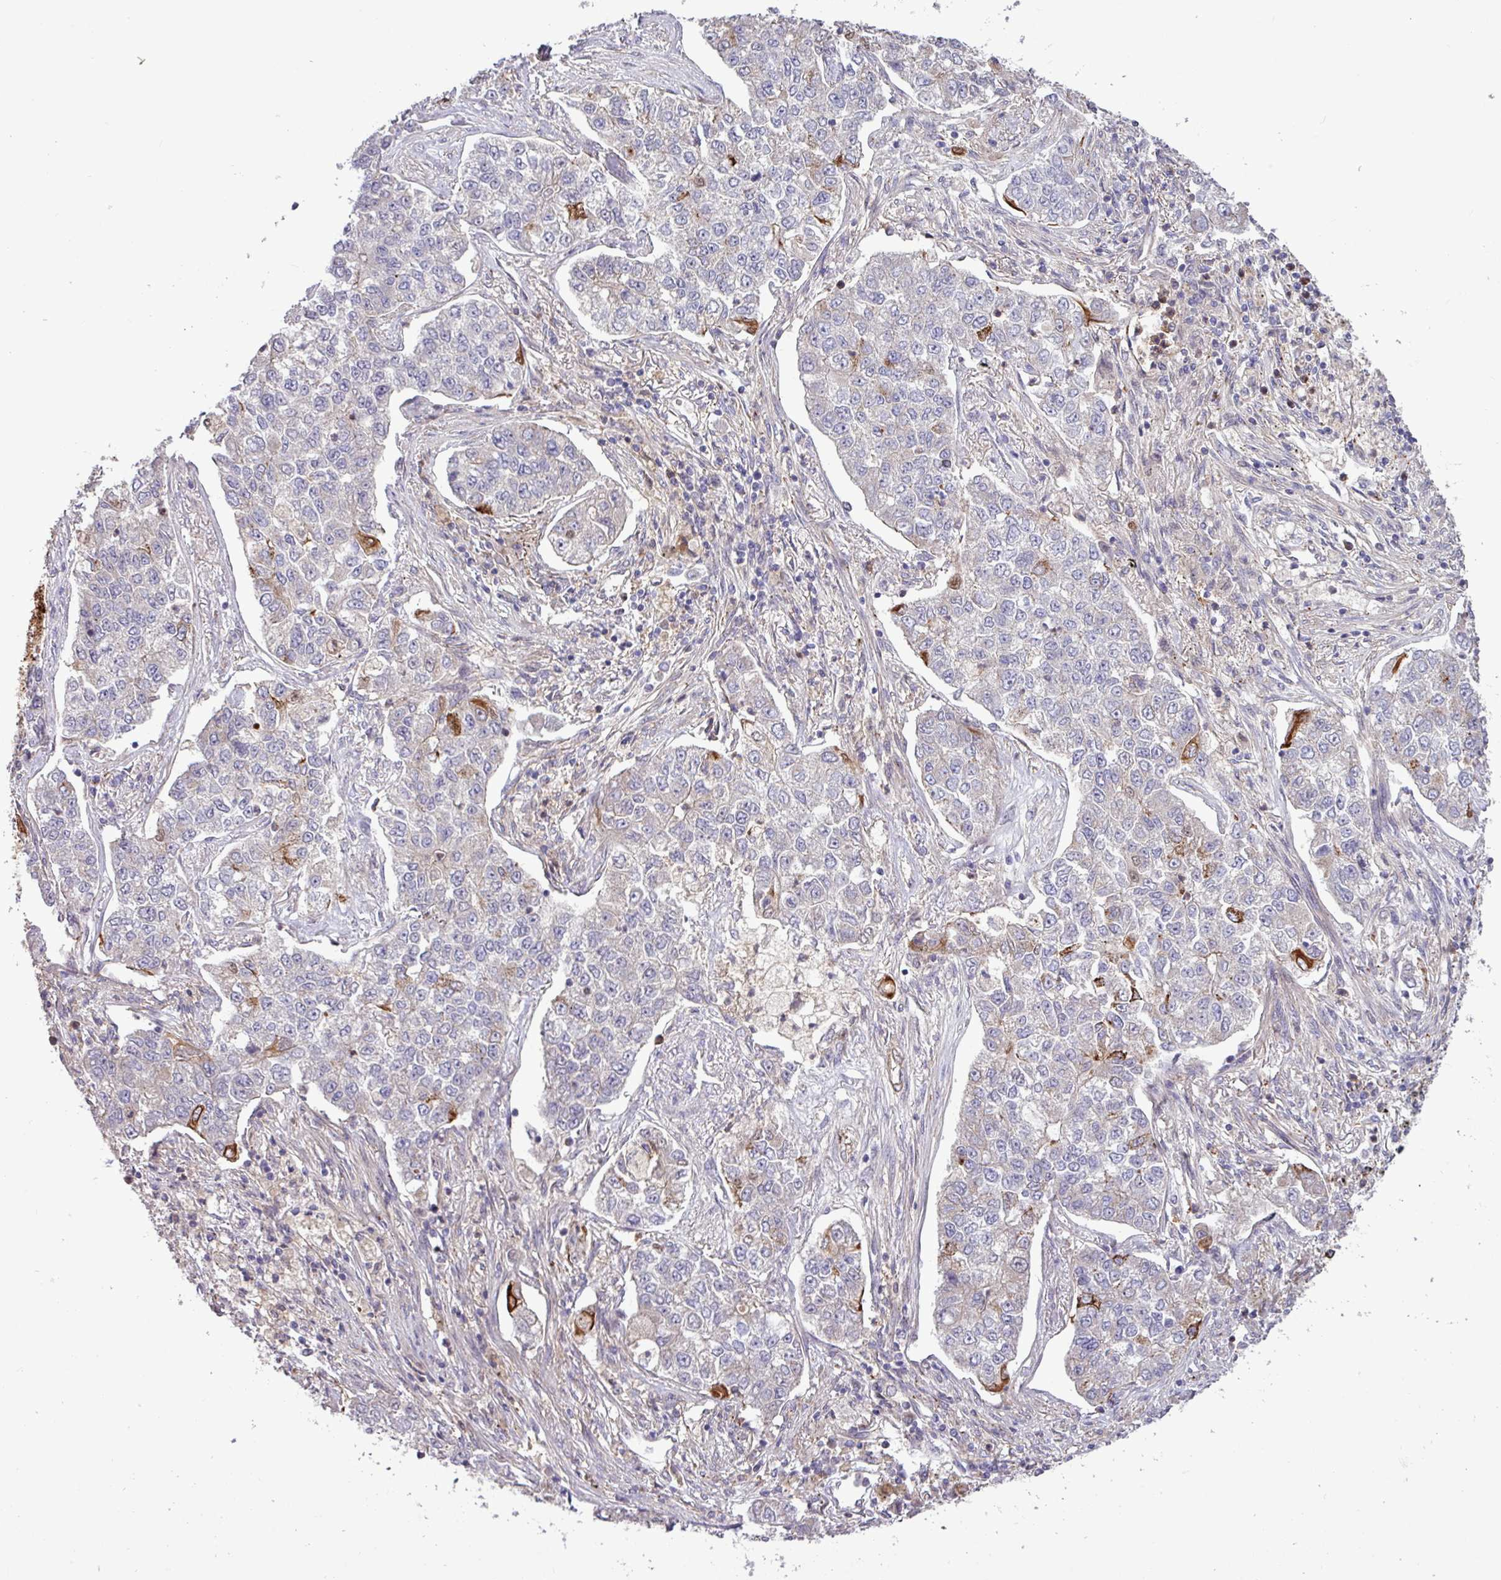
{"staining": {"intensity": "strong", "quantity": "<25%", "location": "cytoplasmic/membranous"}, "tissue": "lung cancer", "cell_type": "Tumor cells", "image_type": "cancer", "snomed": [{"axis": "morphology", "description": "Adenocarcinoma, NOS"}, {"axis": "topography", "description": "Lung"}], "caption": "Brown immunohistochemical staining in lung cancer (adenocarcinoma) exhibits strong cytoplasmic/membranous staining in approximately <25% of tumor cells.", "gene": "CNTRL", "patient": {"sex": "male", "age": 49}}